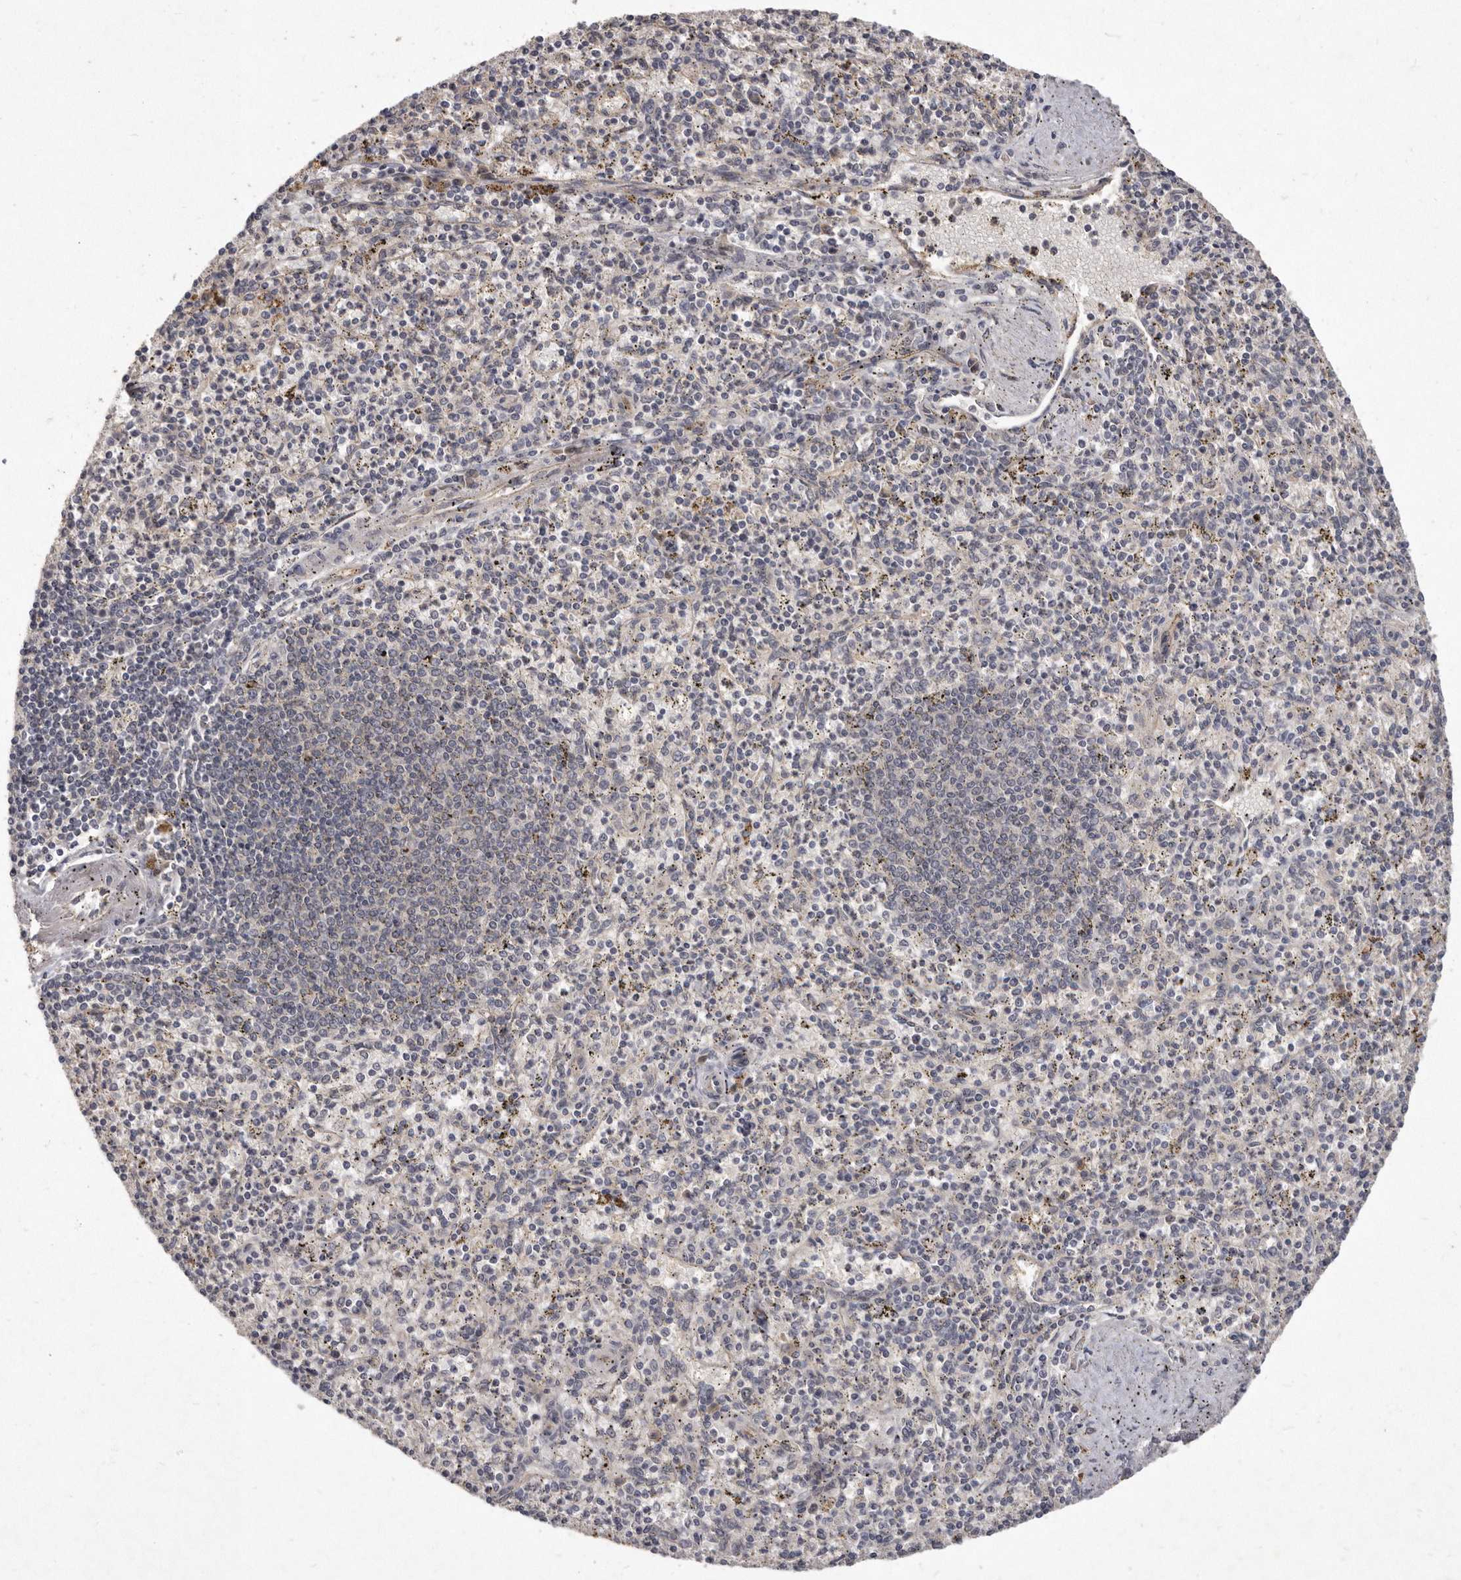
{"staining": {"intensity": "negative", "quantity": "none", "location": "none"}, "tissue": "spleen", "cell_type": "Cells in red pulp", "image_type": "normal", "snomed": [{"axis": "morphology", "description": "Normal tissue, NOS"}, {"axis": "topography", "description": "Spleen"}], "caption": "This photomicrograph is of normal spleen stained with immunohistochemistry to label a protein in brown with the nuclei are counter-stained blue. There is no expression in cells in red pulp. The staining was performed using DAB to visualize the protein expression in brown, while the nuclei were stained in blue with hematoxylin (Magnification: 20x).", "gene": "SLC22A1", "patient": {"sex": "male", "age": 72}}